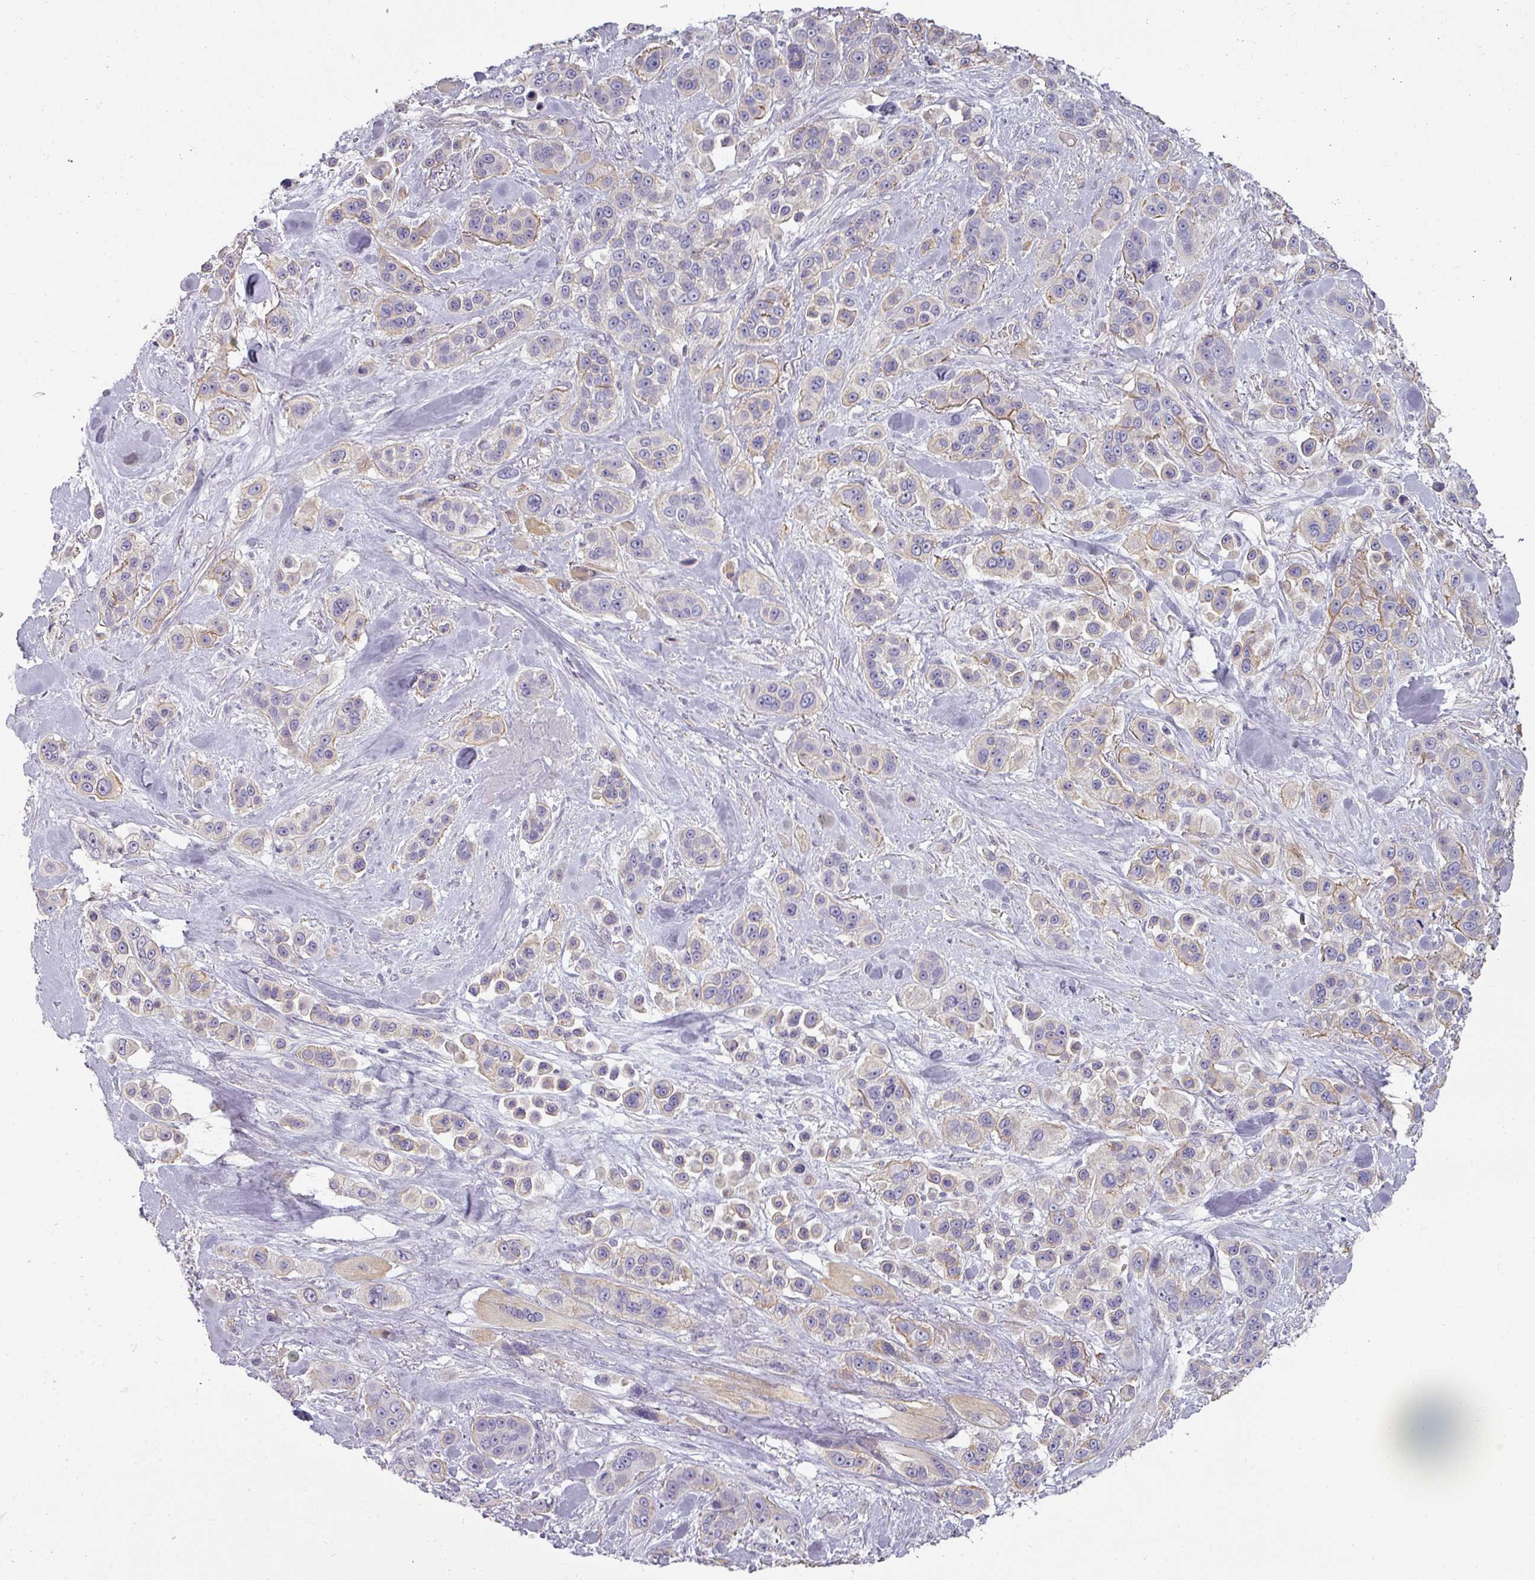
{"staining": {"intensity": "weak", "quantity": "<25%", "location": "cytoplasmic/membranous"}, "tissue": "skin cancer", "cell_type": "Tumor cells", "image_type": "cancer", "snomed": [{"axis": "morphology", "description": "Squamous cell carcinoma, NOS"}, {"axis": "topography", "description": "Skin"}], "caption": "The photomicrograph demonstrates no significant positivity in tumor cells of skin cancer (squamous cell carcinoma).", "gene": "ASB1", "patient": {"sex": "male", "age": 67}}